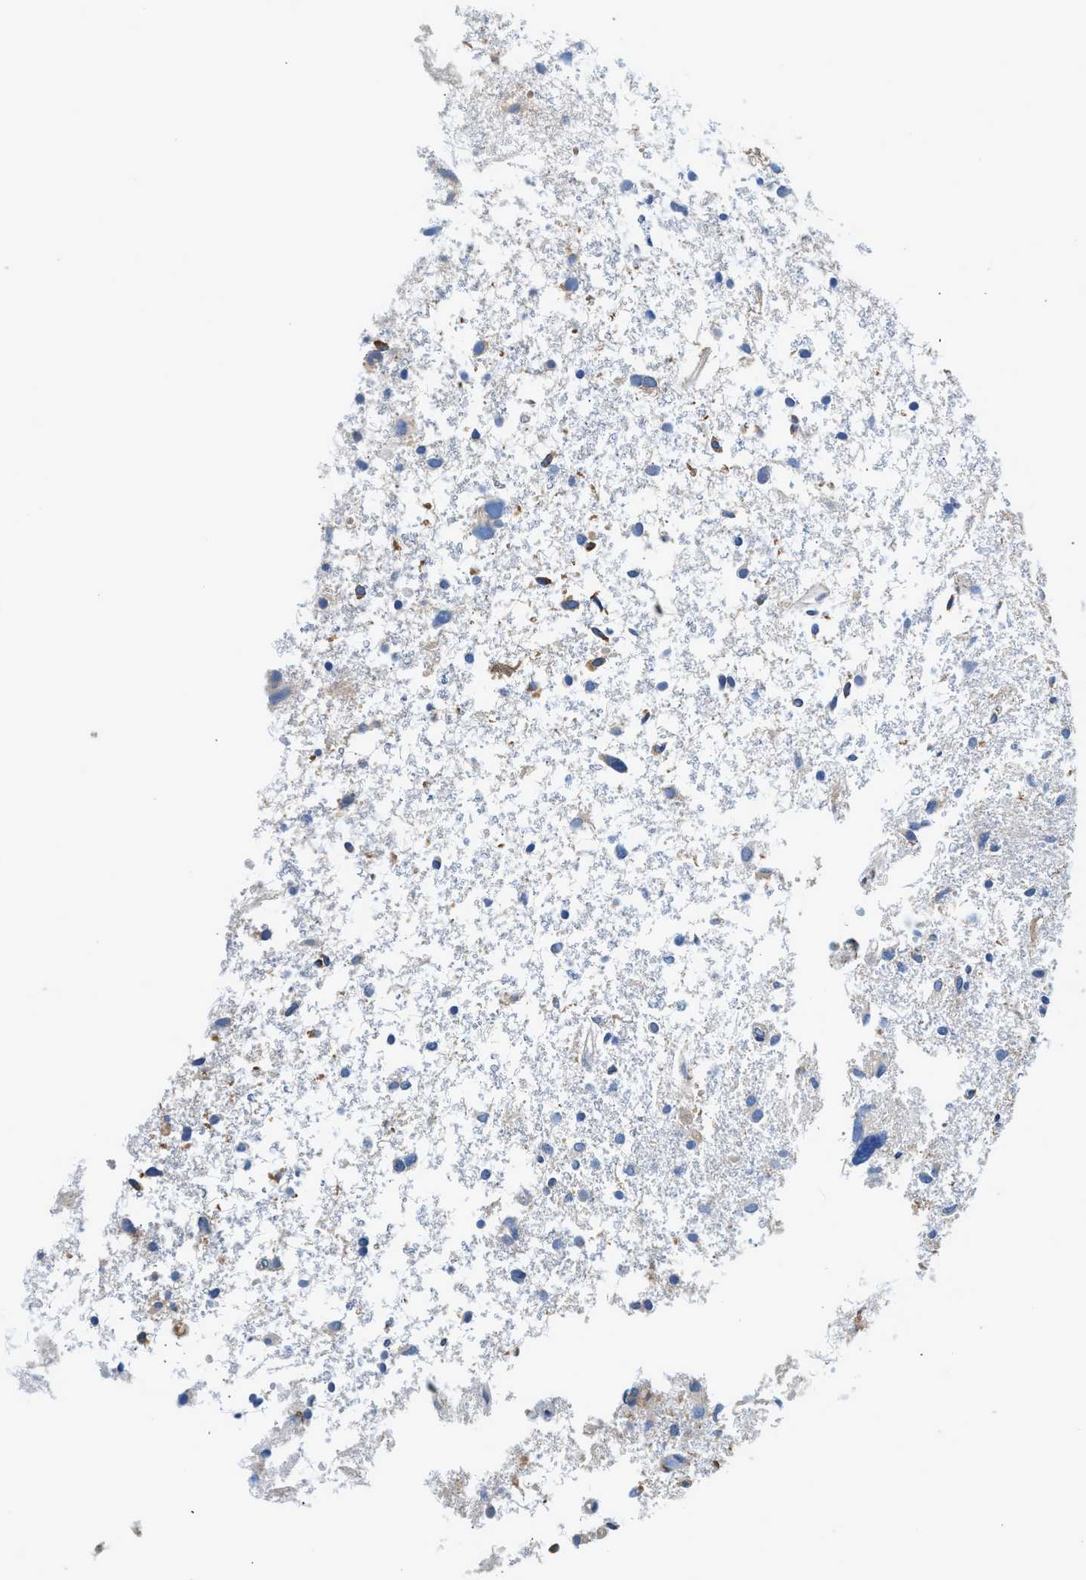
{"staining": {"intensity": "moderate", "quantity": "<25%", "location": "cytoplasmic/membranous"}, "tissue": "glioma", "cell_type": "Tumor cells", "image_type": "cancer", "snomed": [{"axis": "morphology", "description": "Glioma, malignant, High grade"}, {"axis": "topography", "description": "Brain"}], "caption": "Glioma stained with a brown dye displays moderate cytoplasmic/membranous positive staining in about <25% of tumor cells.", "gene": "LPIN2", "patient": {"sex": "female", "age": 59}}